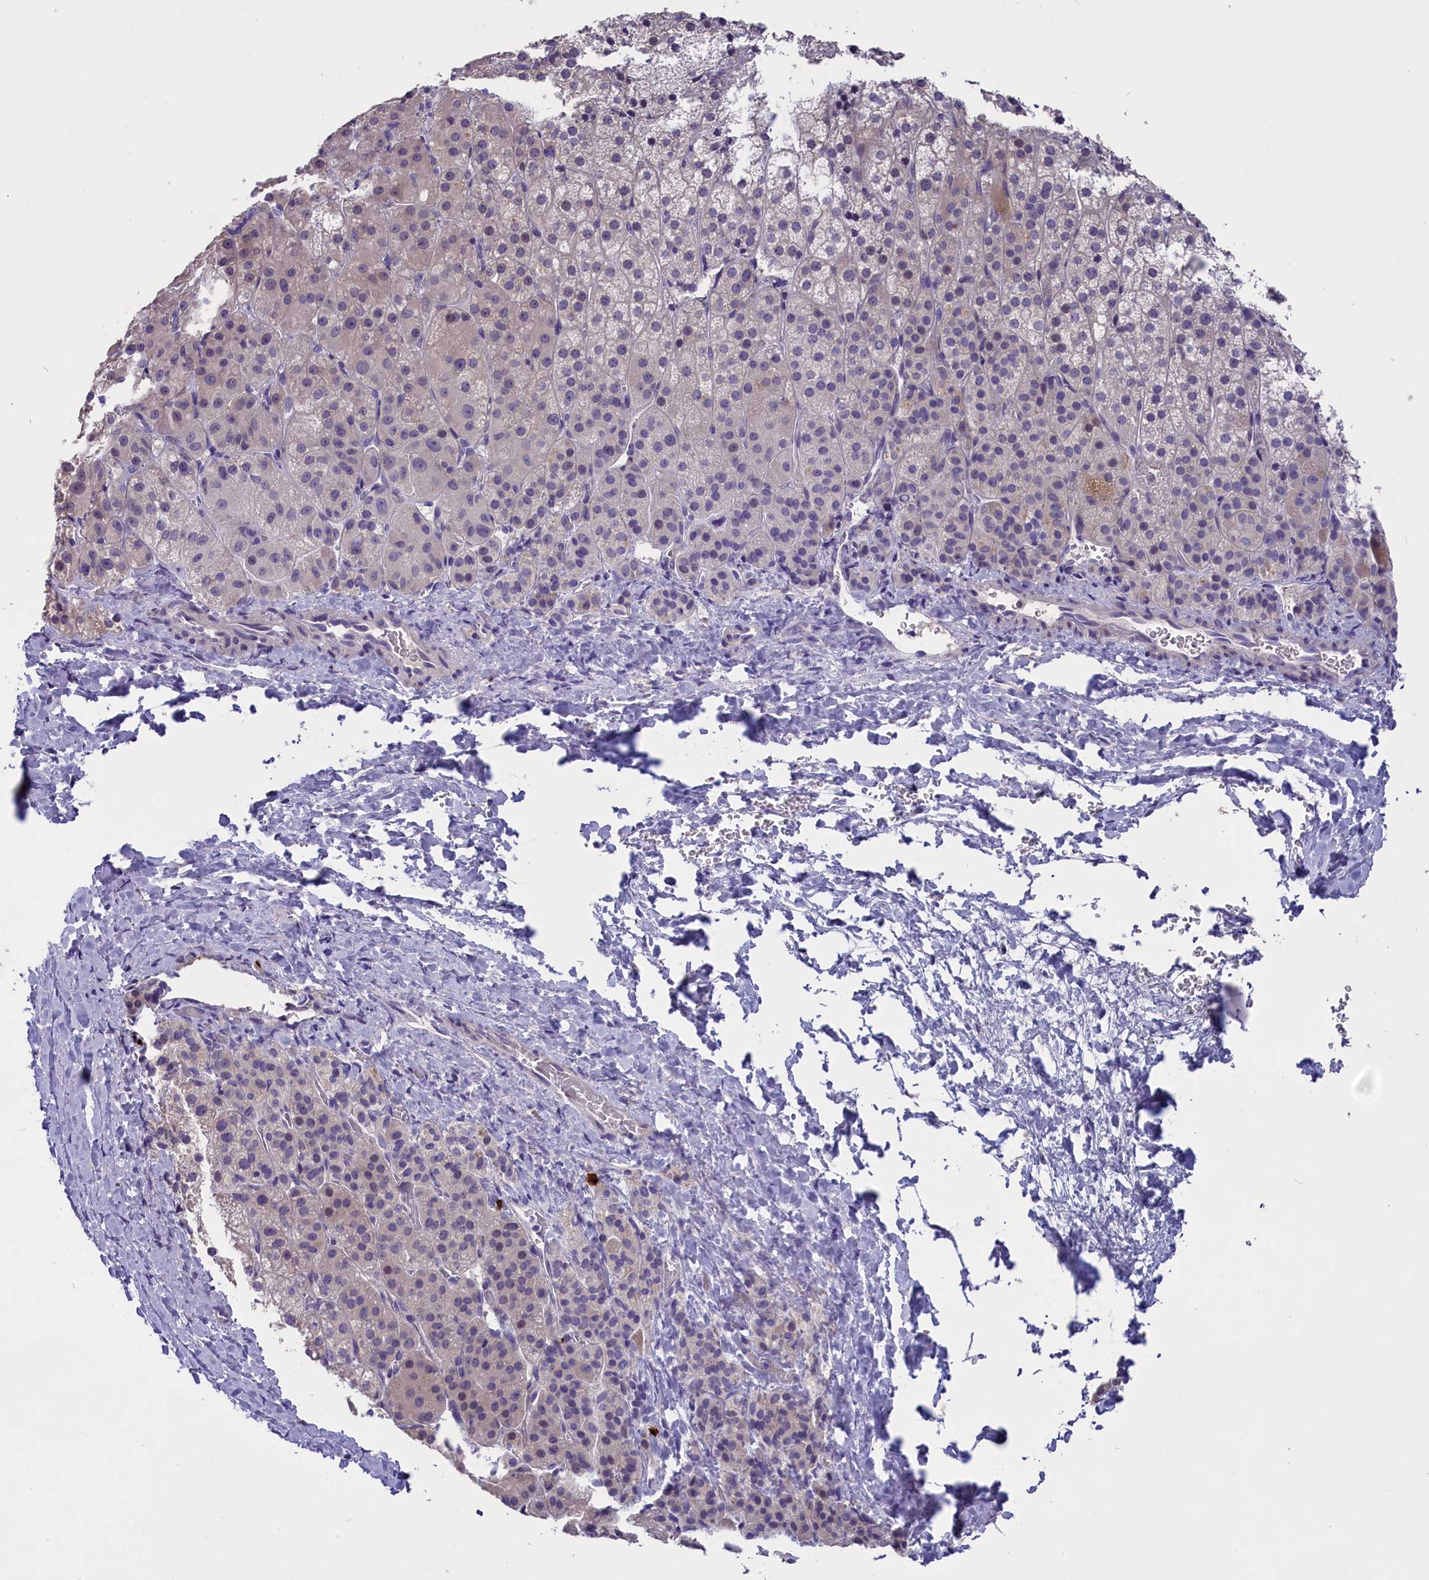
{"staining": {"intensity": "weak", "quantity": "<25%", "location": "cytoplasmic/membranous"}, "tissue": "adrenal gland", "cell_type": "Glandular cells", "image_type": "normal", "snomed": [{"axis": "morphology", "description": "Normal tissue, NOS"}, {"axis": "topography", "description": "Adrenal gland"}], "caption": "High magnification brightfield microscopy of unremarkable adrenal gland stained with DAB (3,3'-diaminobenzidine) (brown) and counterstained with hematoxylin (blue): glandular cells show no significant staining.", "gene": "ENPP6", "patient": {"sex": "female", "age": 57}}